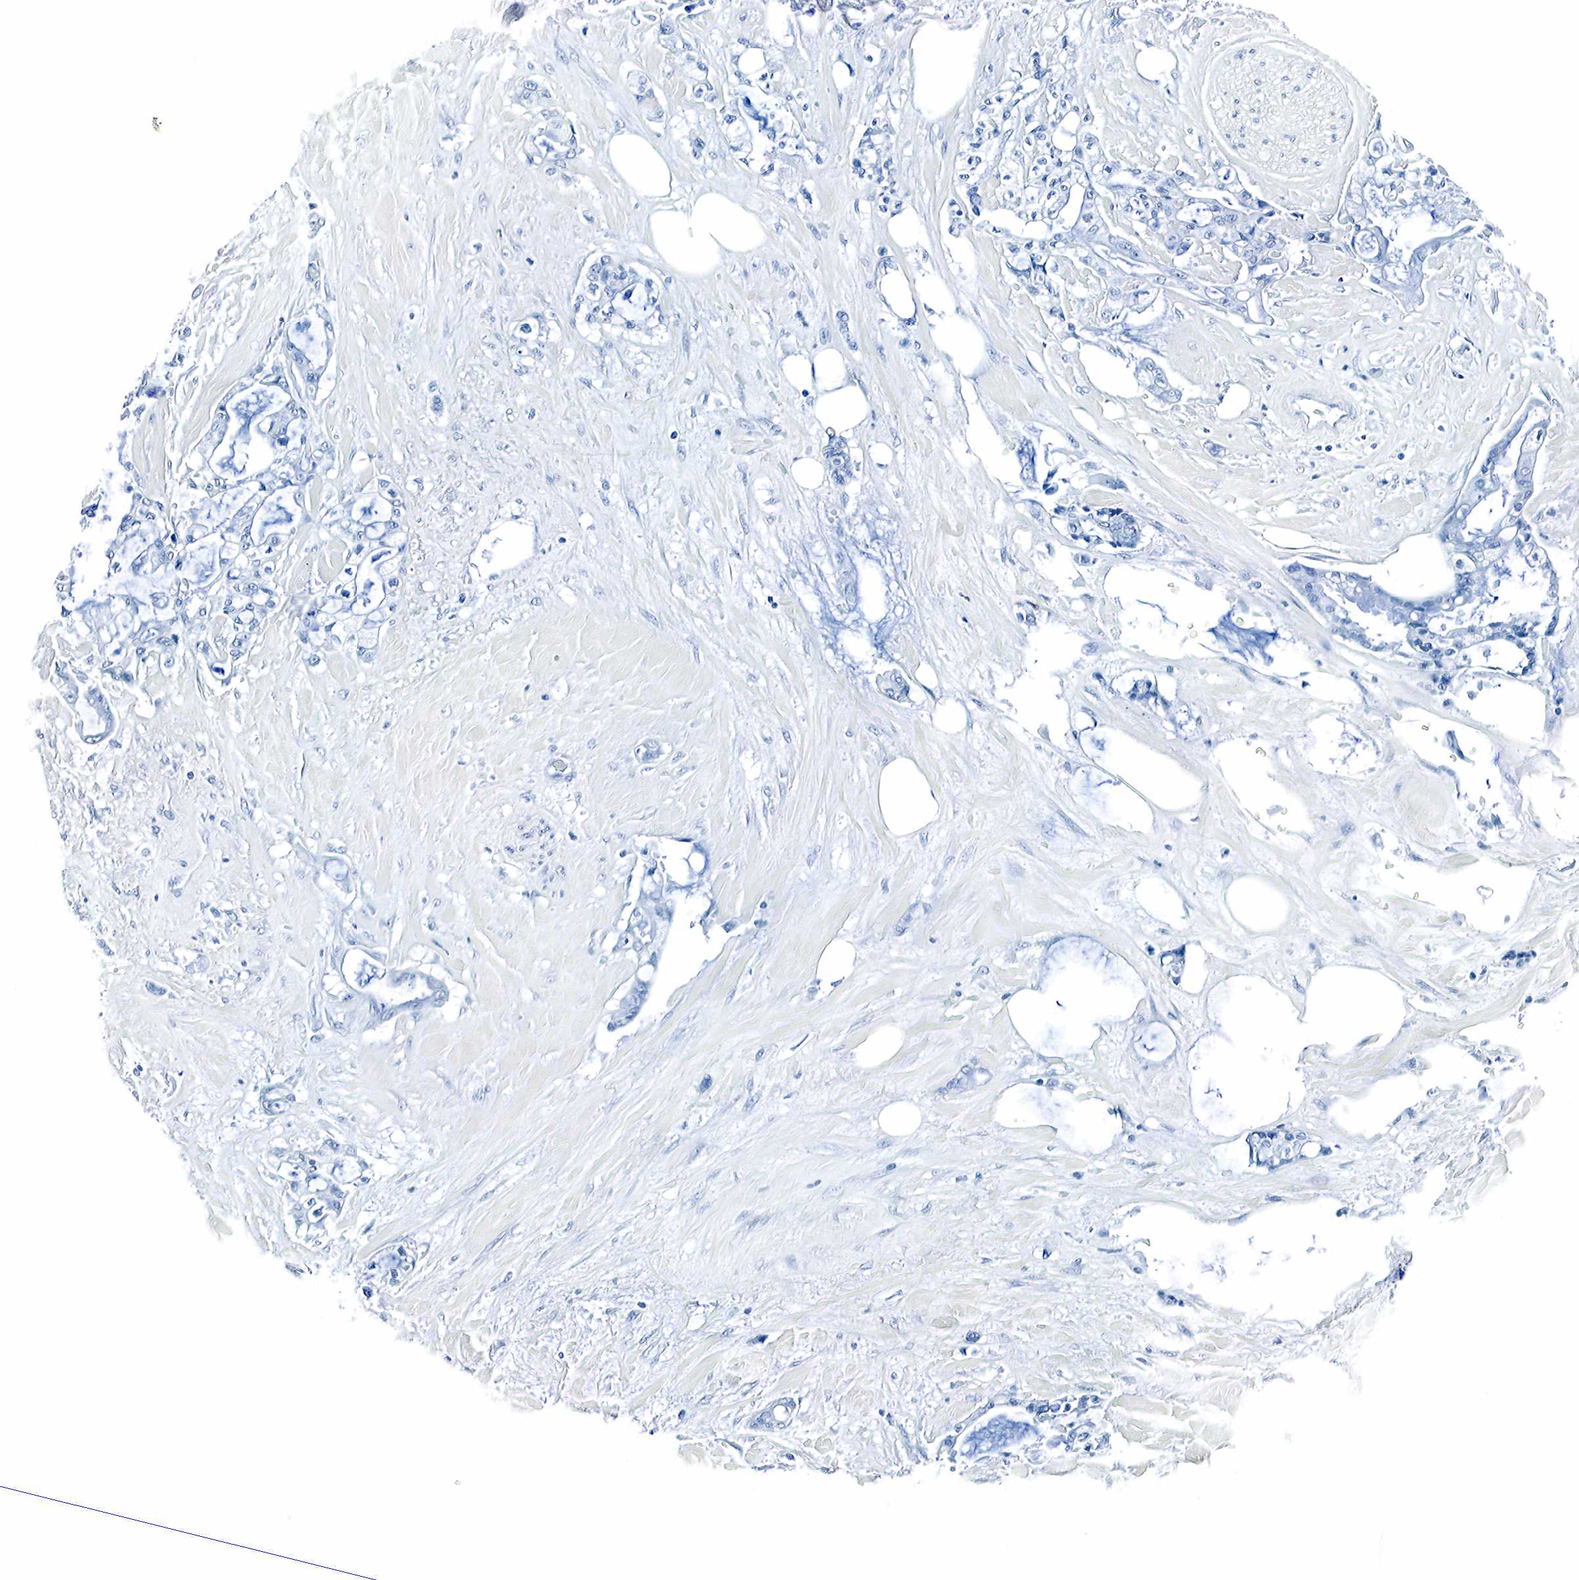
{"staining": {"intensity": "negative", "quantity": "none", "location": "none"}, "tissue": "pancreatic cancer", "cell_type": "Tumor cells", "image_type": "cancer", "snomed": [{"axis": "morphology", "description": "Adenocarcinoma, NOS"}, {"axis": "topography", "description": "Pancreas"}], "caption": "This is an immunohistochemistry (IHC) micrograph of pancreatic cancer. There is no staining in tumor cells.", "gene": "GAST", "patient": {"sex": "male", "age": 79}}